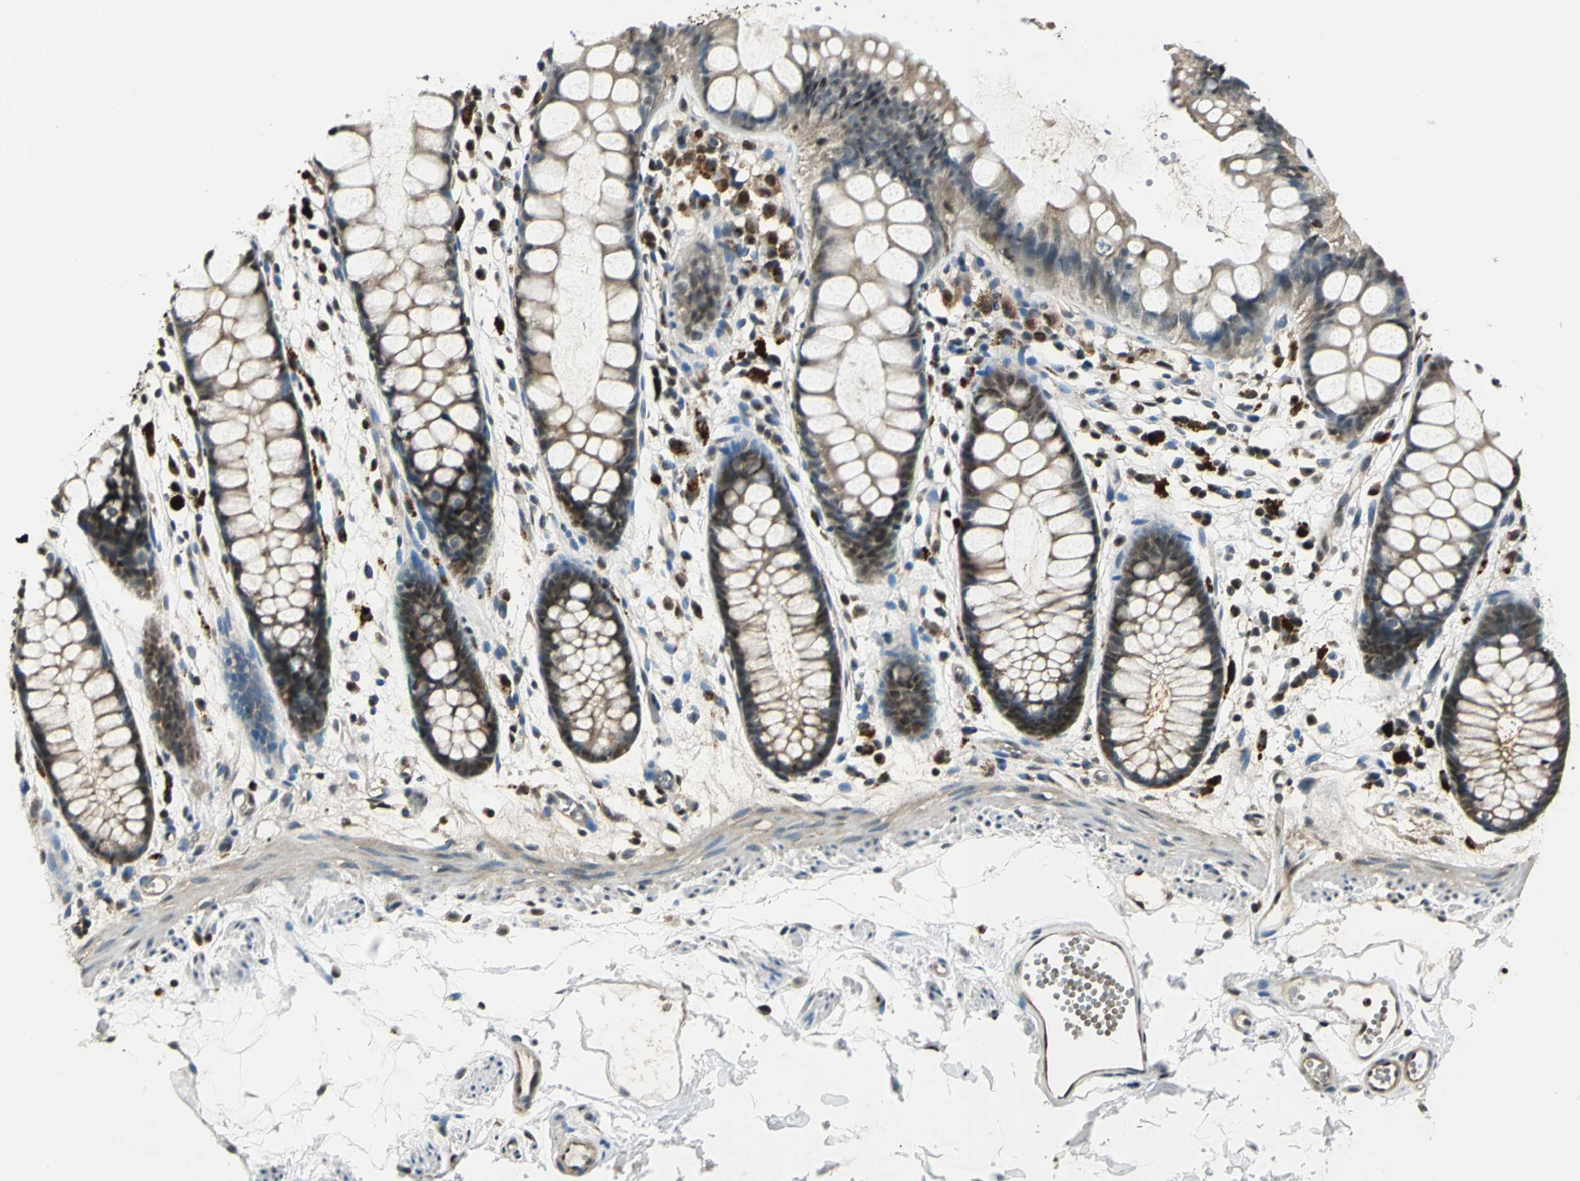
{"staining": {"intensity": "moderate", "quantity": ">75%", "location": "cytoplasmic/membranous,nuclear"}, "tissue": "rectum", "cell_type": "Glandular cells", "image_type": "normal", "snomed": [{"axis": "morphology", "description": "Normal tissue, NOS"}, {"axis": "topography", "description": "Rectum"}], "caption": "Glandular cells exhibit medium levels of moderate cytoplasmic/membranous,nuclear staining in approximately >75% of cells in benign human rectum. (IHC, brightfield microscopy, high magnification).", "gene": "PPP1R13L", "patient": {"sex": "female", "age": 66}}